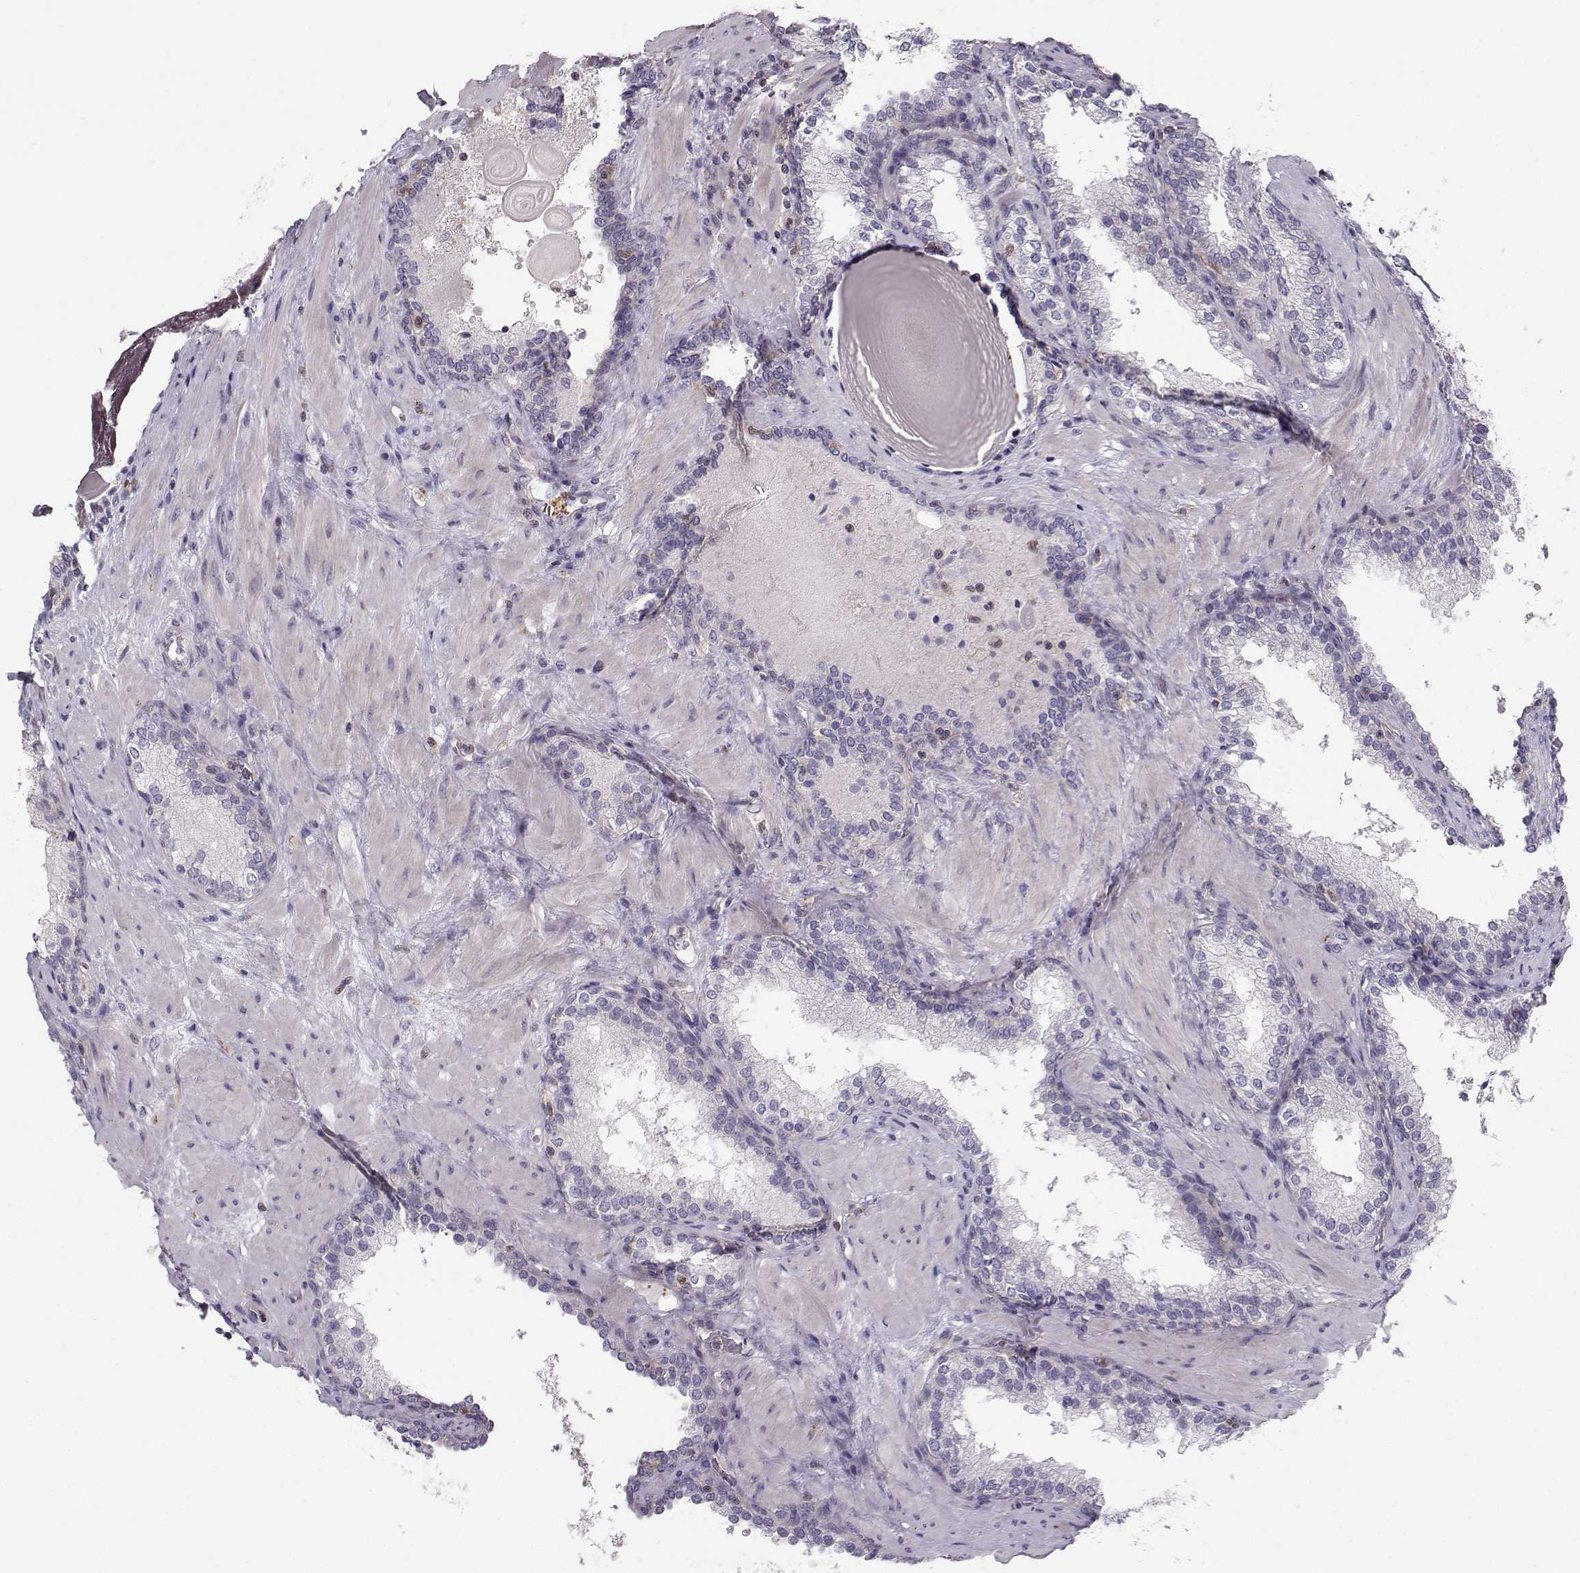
{"staining": {"intensity": "negative", "quantity": "none", "location": "none"}, "tissue": "prostate cancer", "cell_type": "Tumor cells", "image_type": "cancer", "snomed": [{"axis": "morphology", "description": "Adenocarcinoma, Low grade"}, {"axis": "topography", "description": "Prostate"}], "caption": "A micrograph of adenocarcinoma (low-grade) (prostate) stained for a protein demonstrates no brown staining in tumor cells.", "gene": "ASB16", "patient": {"sex": "male", "age": 60}}